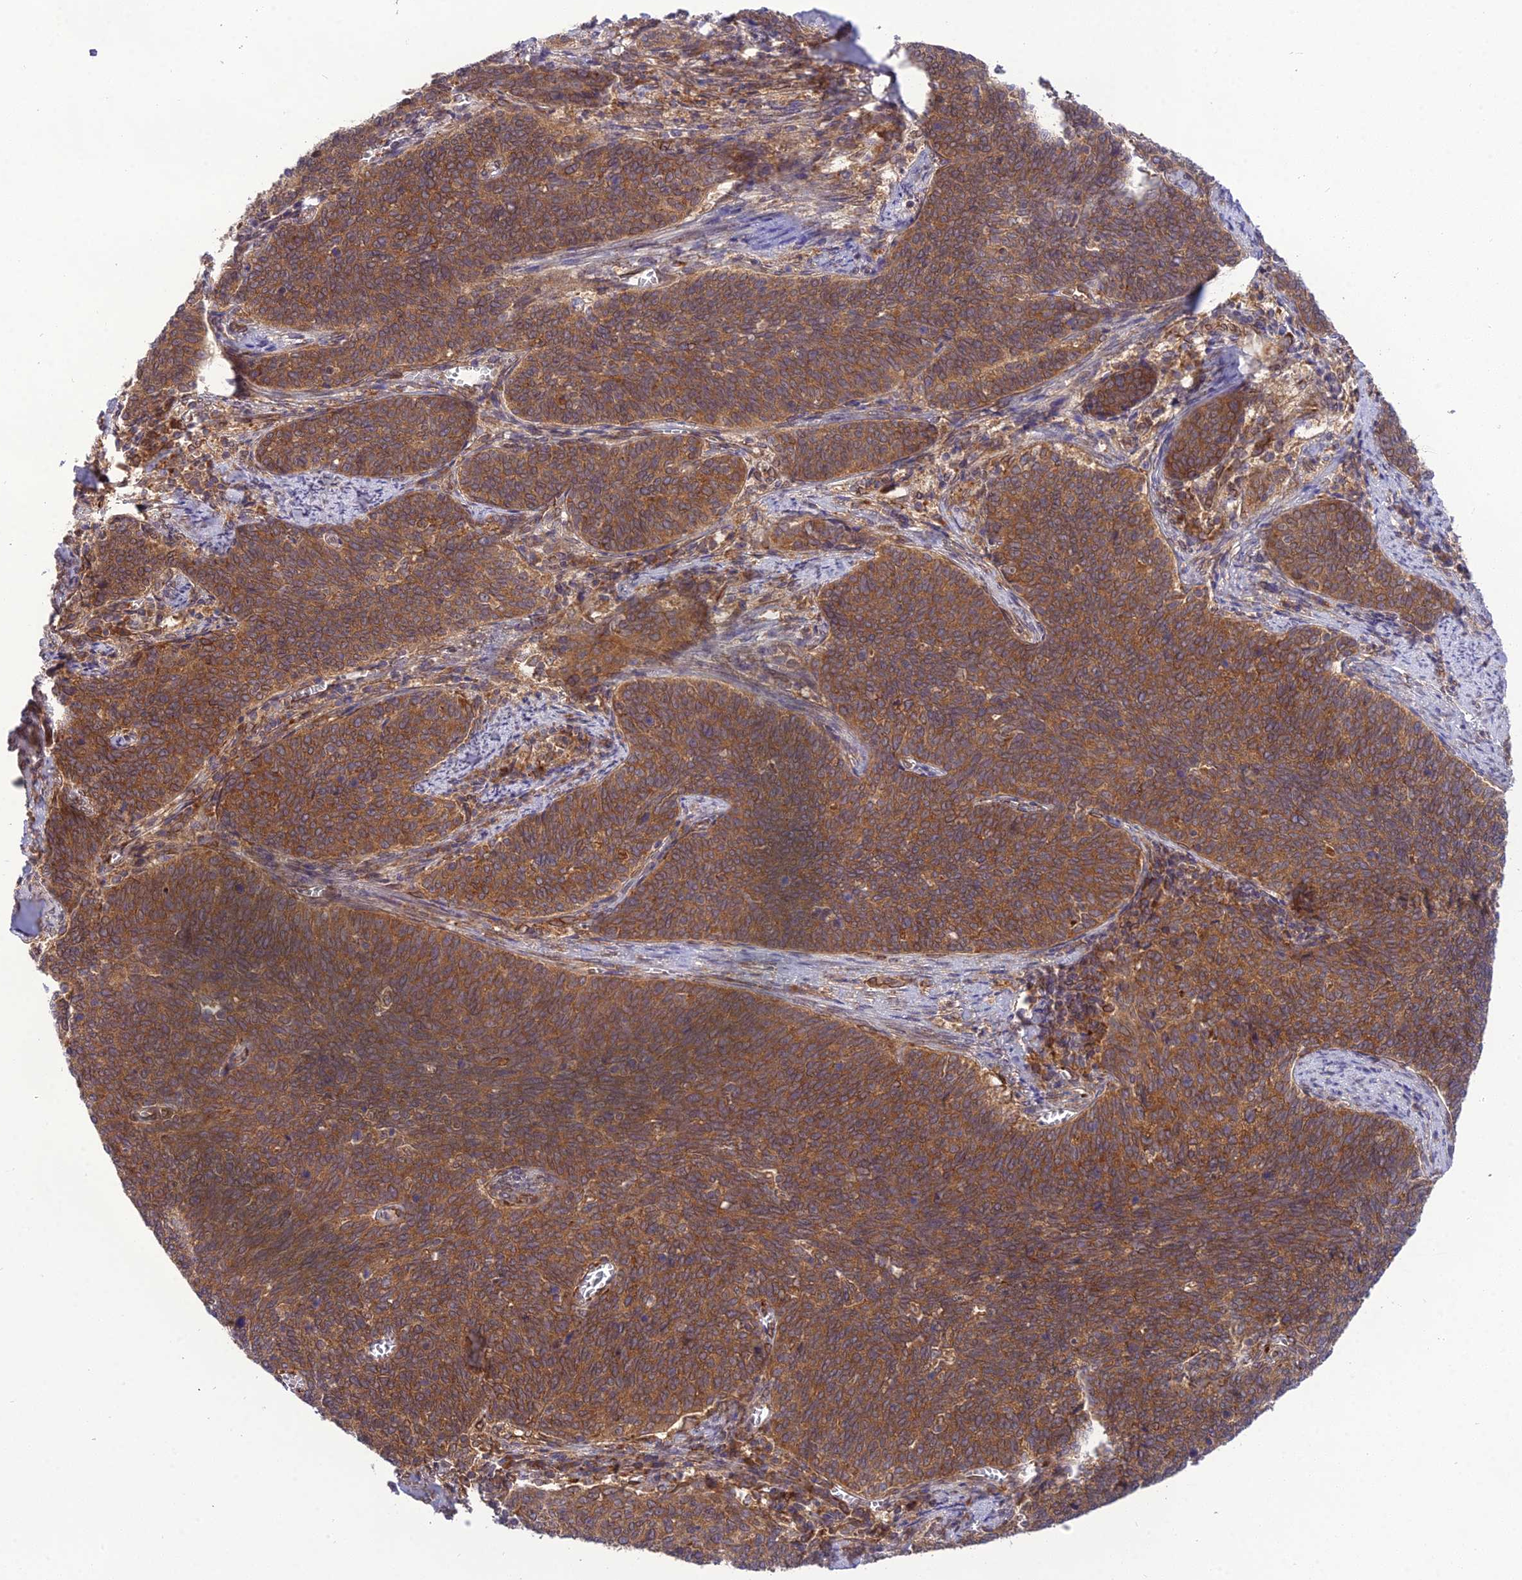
{"staining": {"intensity": "moderate", "quantity": ">75%", "location": "cytoplasmic/membranous"}, "tissue": "cervical cancer", "cell_type": "Tumor cells", "image_type": "cancer", "snomed": [{"axis": "morphology", "description": "Squamous cell carcinoma, NOS"}, {"axis": "topography", "description": "Cervix"}], "caption": "Moderate cytoplasmic/membranous protein staining is present in about >75% of tumor cells in squamous cell carcinoma (cervical). The staining was performed using DAB (3,3'-diaminobenzidine), with brown indicating positive protein expression. Nuclei are stained blue with hematoxylin.", "gene": "DHCR7", "patient": {"sex": "female", "age": 39}}